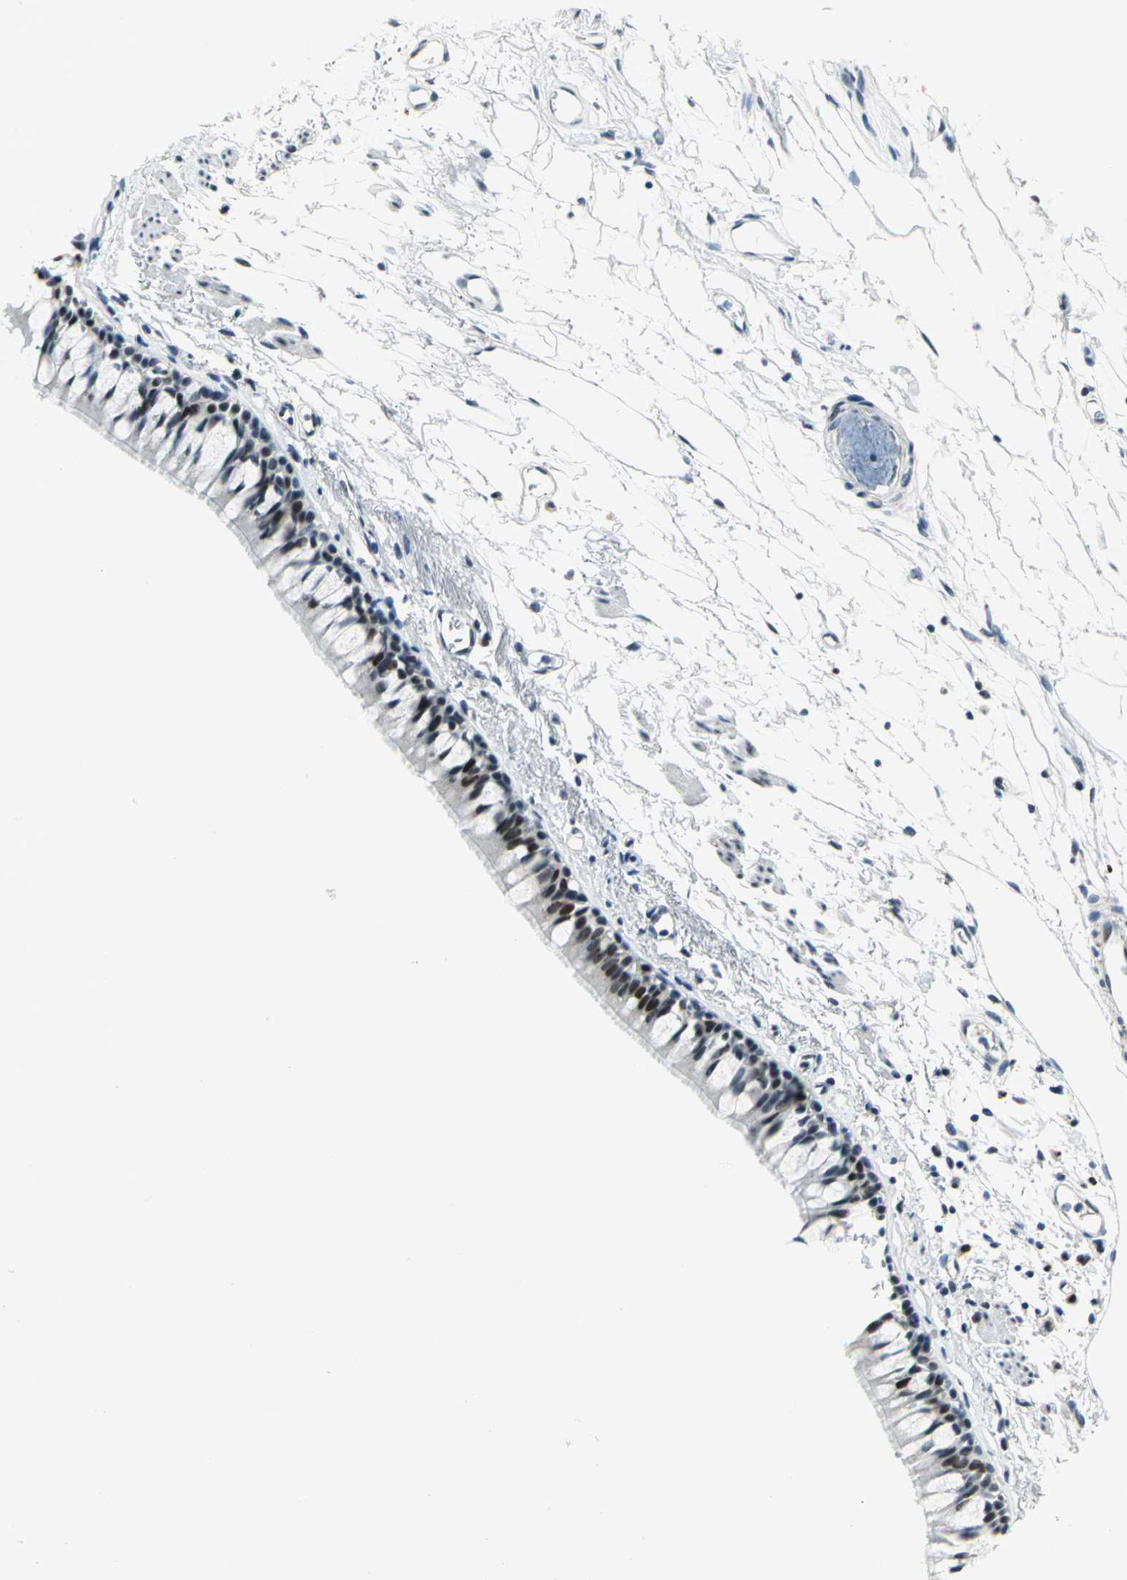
{"staining": {"intensity": "moderate", "quantity": ">75%", "location": "nuclear"}, "tissue": "bronchus", "cell_type": "Respiratory epithelial cells", "image_type": "normal", "snomed": [{"axis": "morphology", "description": "Normal tissue, NOS"}, {"axis": "topography", "description": "Bronchus"}], "caption": "Benign bronchus exhibits moderate nuclear positivity in approximately >75% of respiratory epithelial cells, visualized by immunohistochemistry.", "gene": "RAD17", "patient": {"sex": "female", "age": 73}}